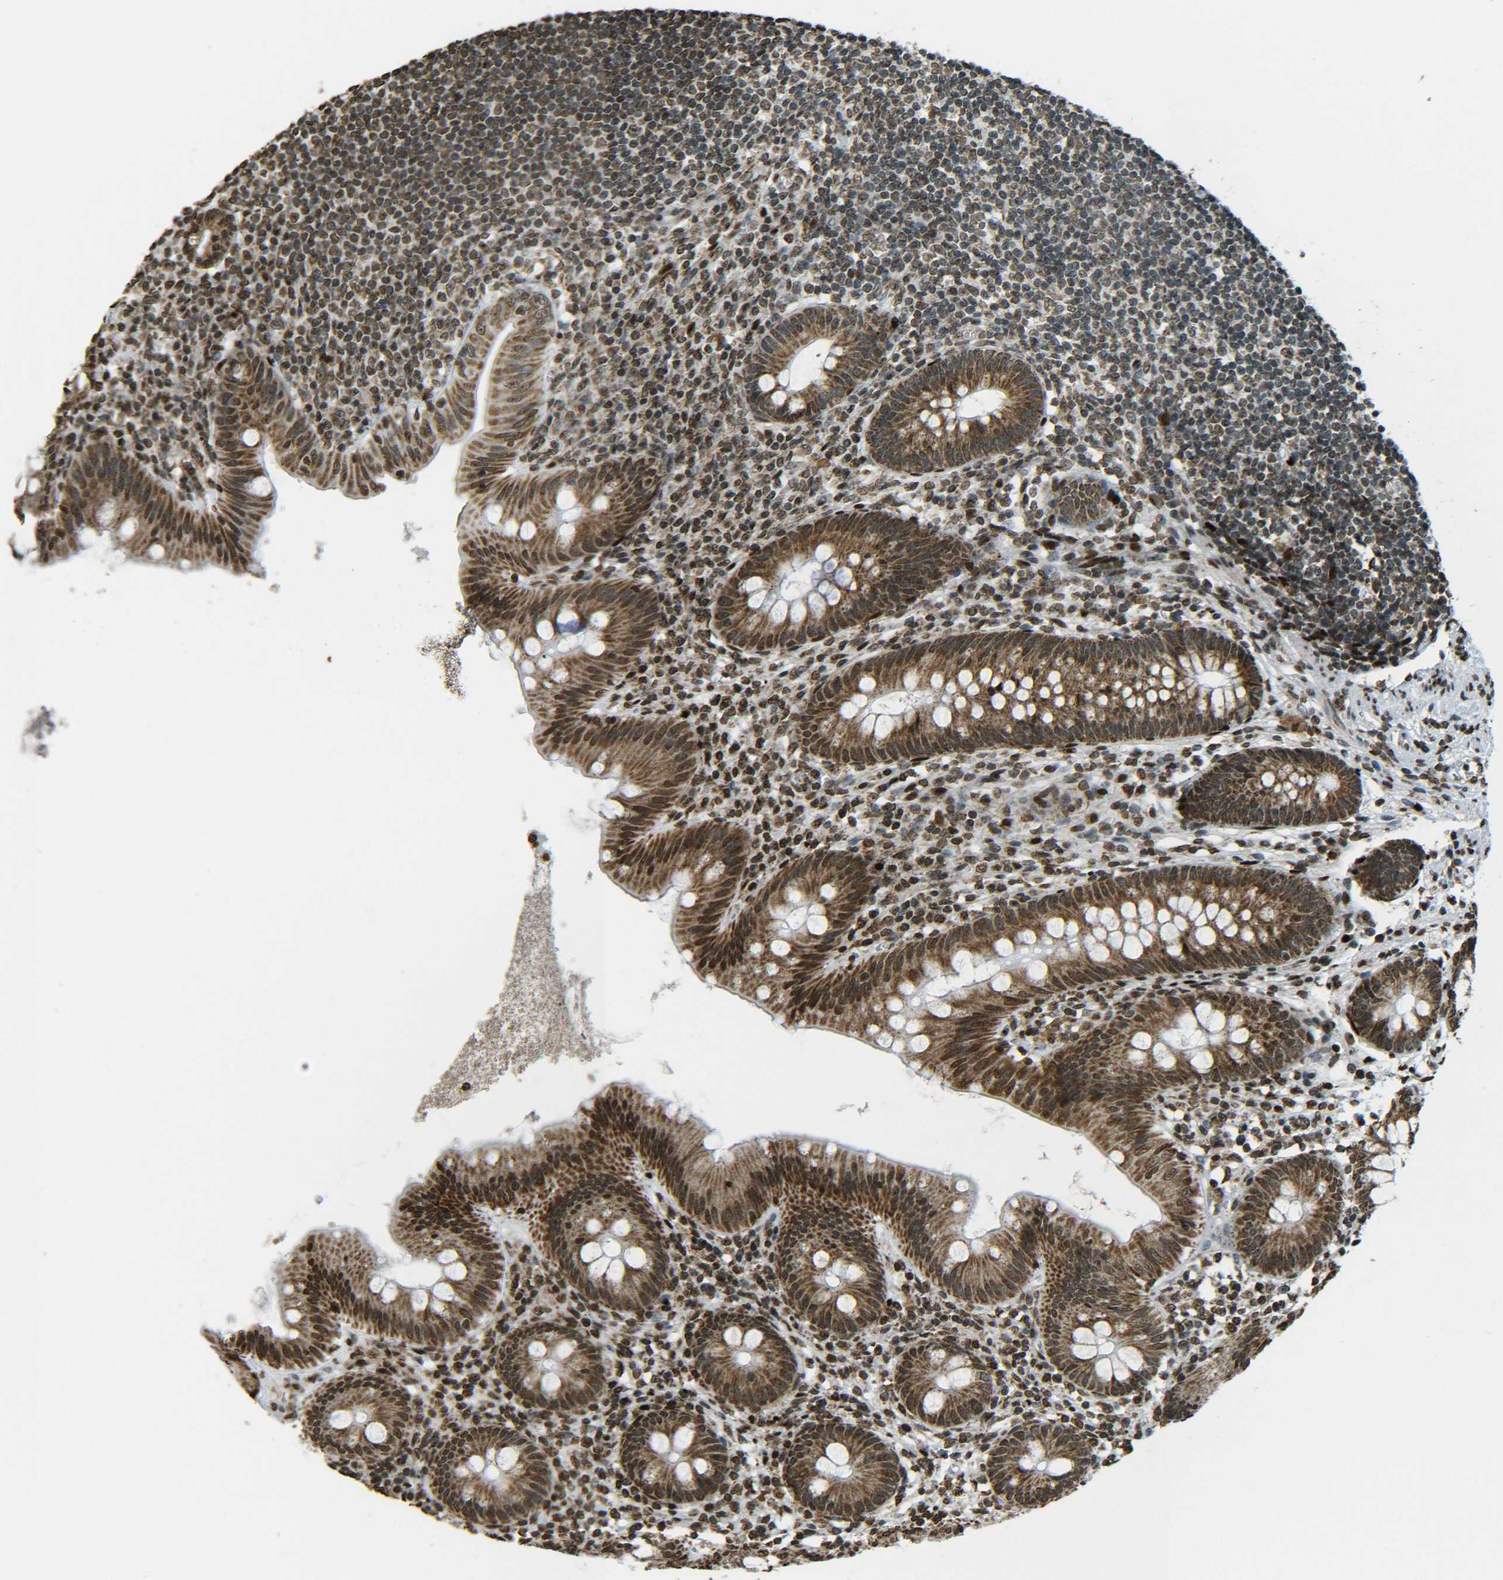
{"staining": {"intensity": "strong", "quantity": ">75%", "location": "cytoplasmic/membranous,nuclear"}, "tissue": "appendix", "cell_type": "Glandular cells", "image_type": "normal", "snomed": [{"axis": "morphology", "description": "Normal tissue, NOS"}, {"axis": "topography", "description": "Appendix"}], "caption": "The immunohistochemical stain labels strong cytoplasmic/membranous,nuclear positivity in glandular cells of unremarkable appendix. The staining was performed using DAB to visualize the protein expression in brown, while the nuclei were stained in blue with hematoxylin (Magnification: 20x).", "gene": "NEUROG2", "patient": {"sex": "male", "age": 56}}